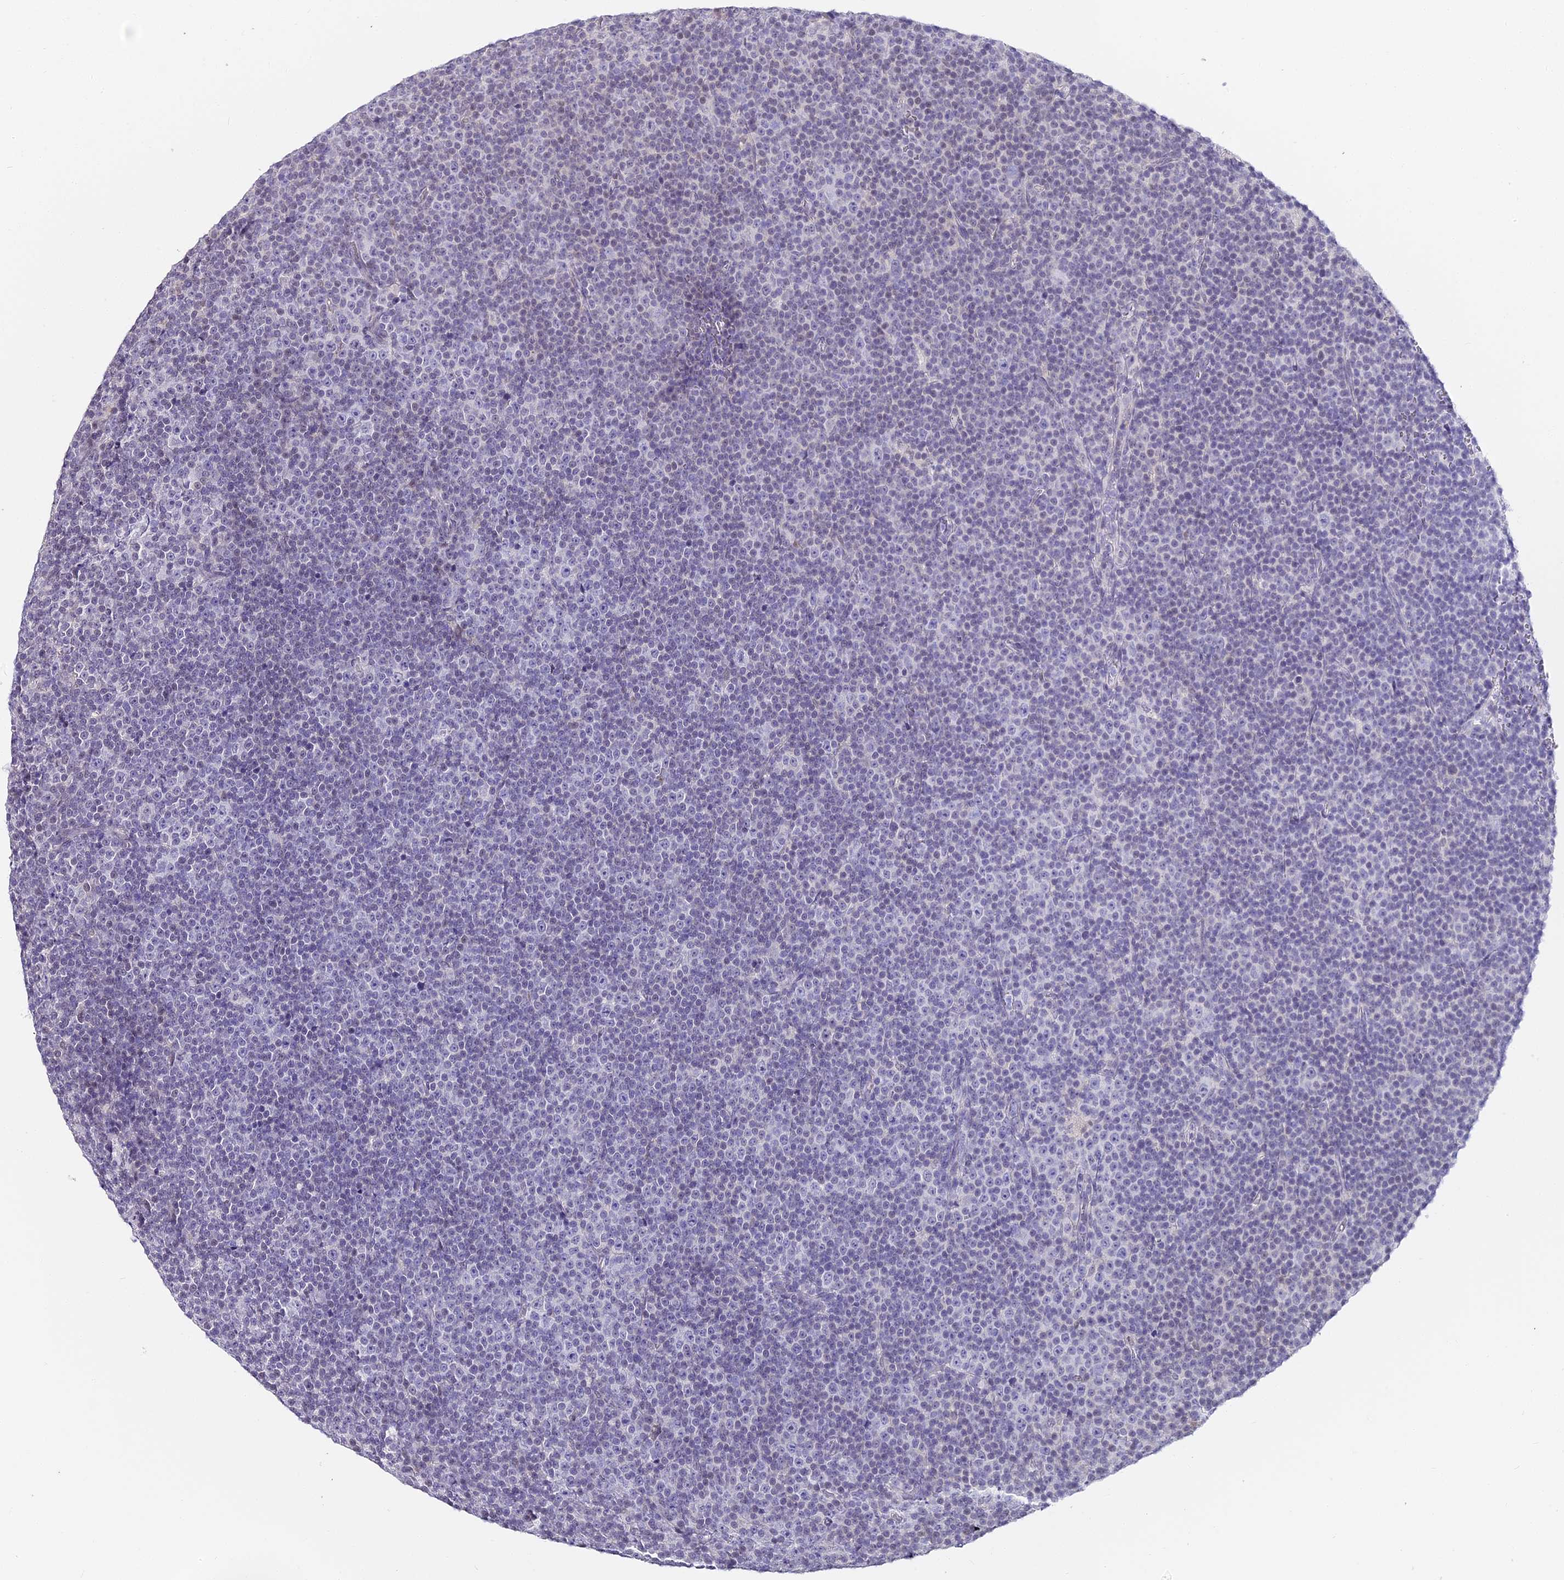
{"staining": {"intensity": "negative", "quantity": "none", "location": "none"}, "tissue": "lymphoma", "cell_type": "Tumor cells", "image_type": "cancer", "snomed": [{"axis": "morphology", "description": "Malignant lymphoma, non-Hodgkin's type, Low grade"}, {"axis": "topography", "description": "Lymph node"}], "caption": "Immunohistochemistry (IHC) of human lymphoma demonstrates no expression in tumor cells. The staining is performed using DAB brown chromogen with nuclei counter-stained in using hematoxylin.", "gene": "ABHD14A-ACY1", "patient": {"sex": "female", "age": 67}}